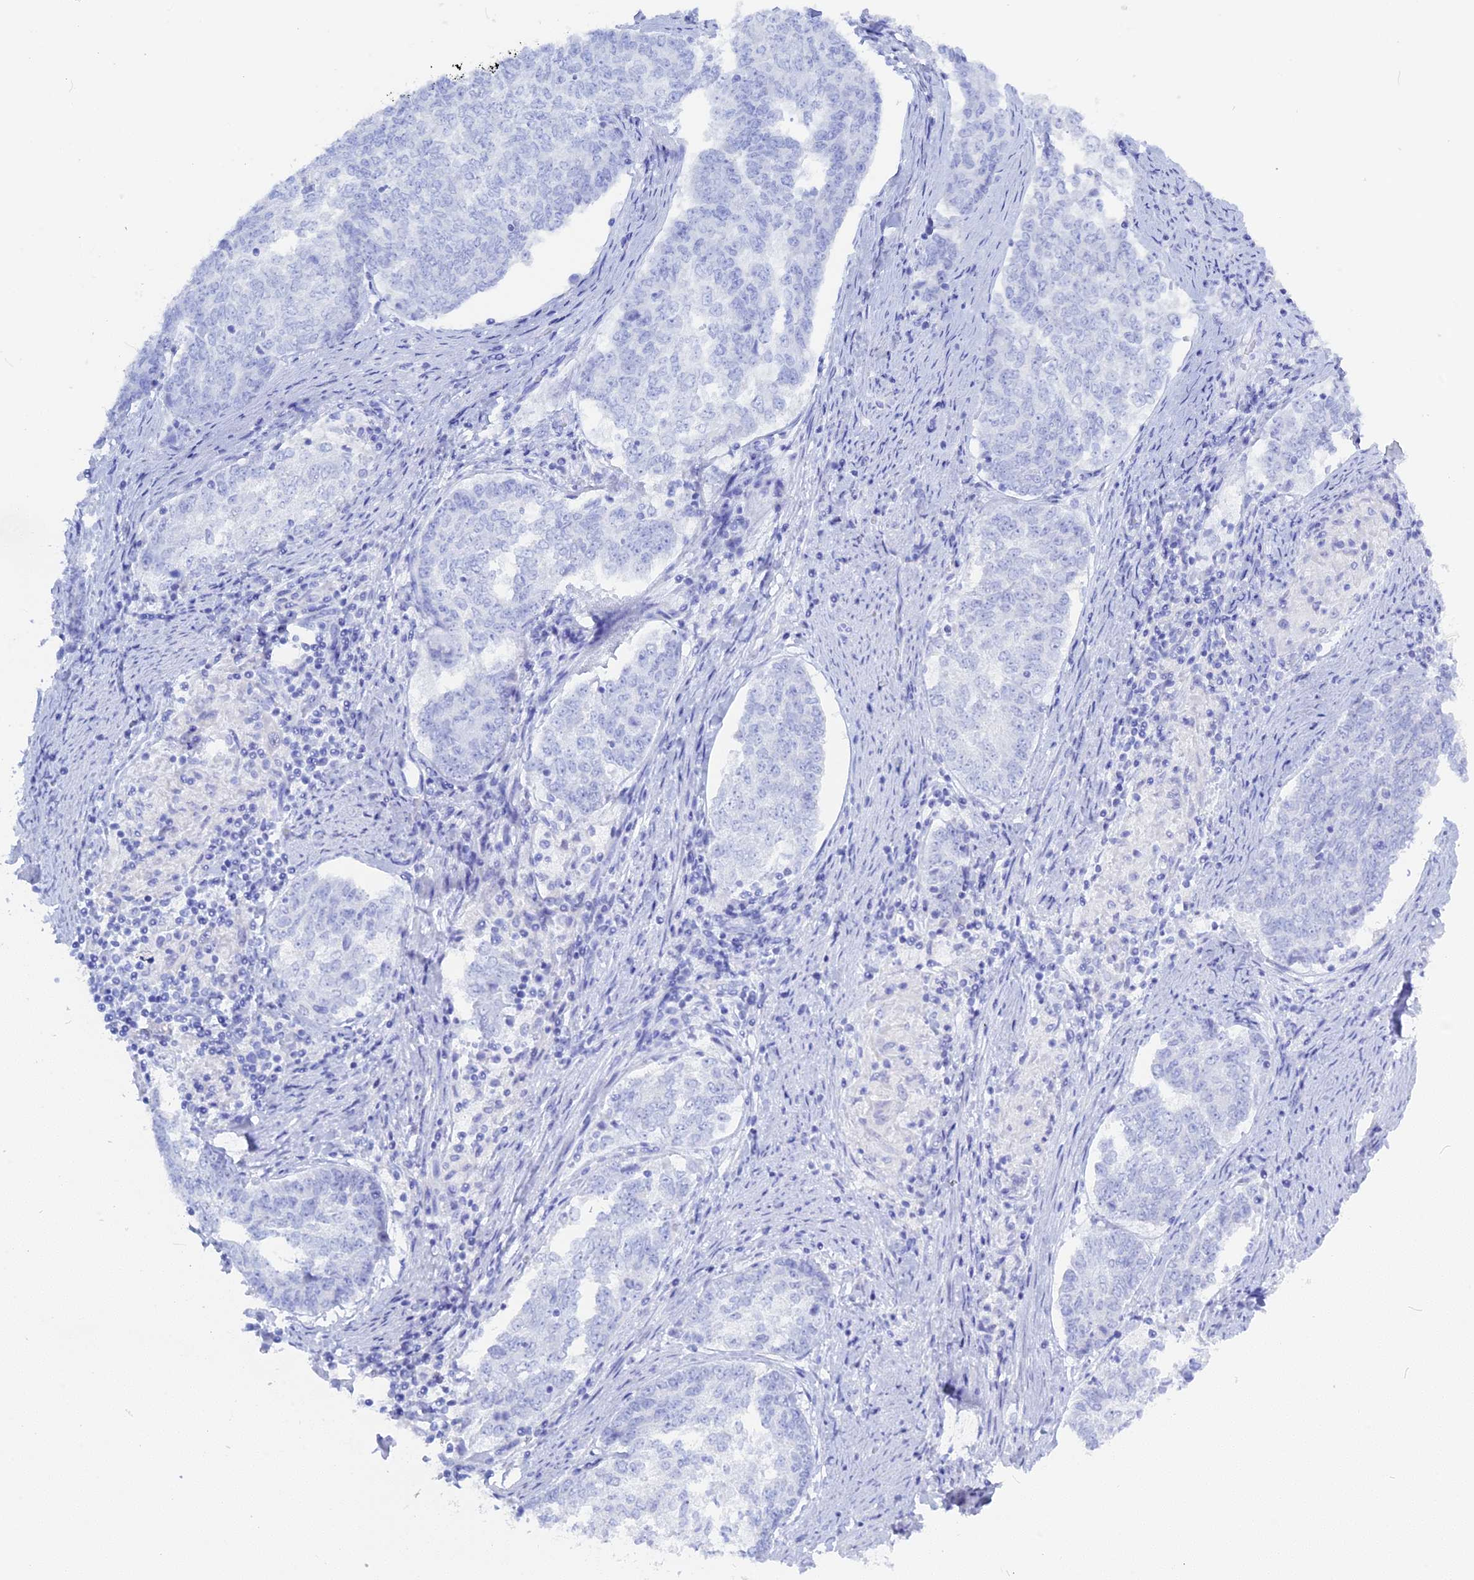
{"staining": {"intensity": "negative", "quantity": "none", "location": "none"}, "tissue": "endometrial cancer", "cell_type": "Tumor cells", "image_type": "cancer", "snomed": [{"axis": "morphology", "description": "Adenocarcinoma, NOS"}, {"axis": "topography", "description": "Endometrium"}], "caption": "High magnification brightfield microscopy of endometrial cancer (adenocarcinoma) stained with DAB (brown) and counterstained with hematoxylin (blue): tumor cells show no significant expression.", "gene": "ADGRA1", "patient": {"sex": "female", "age": 80}}